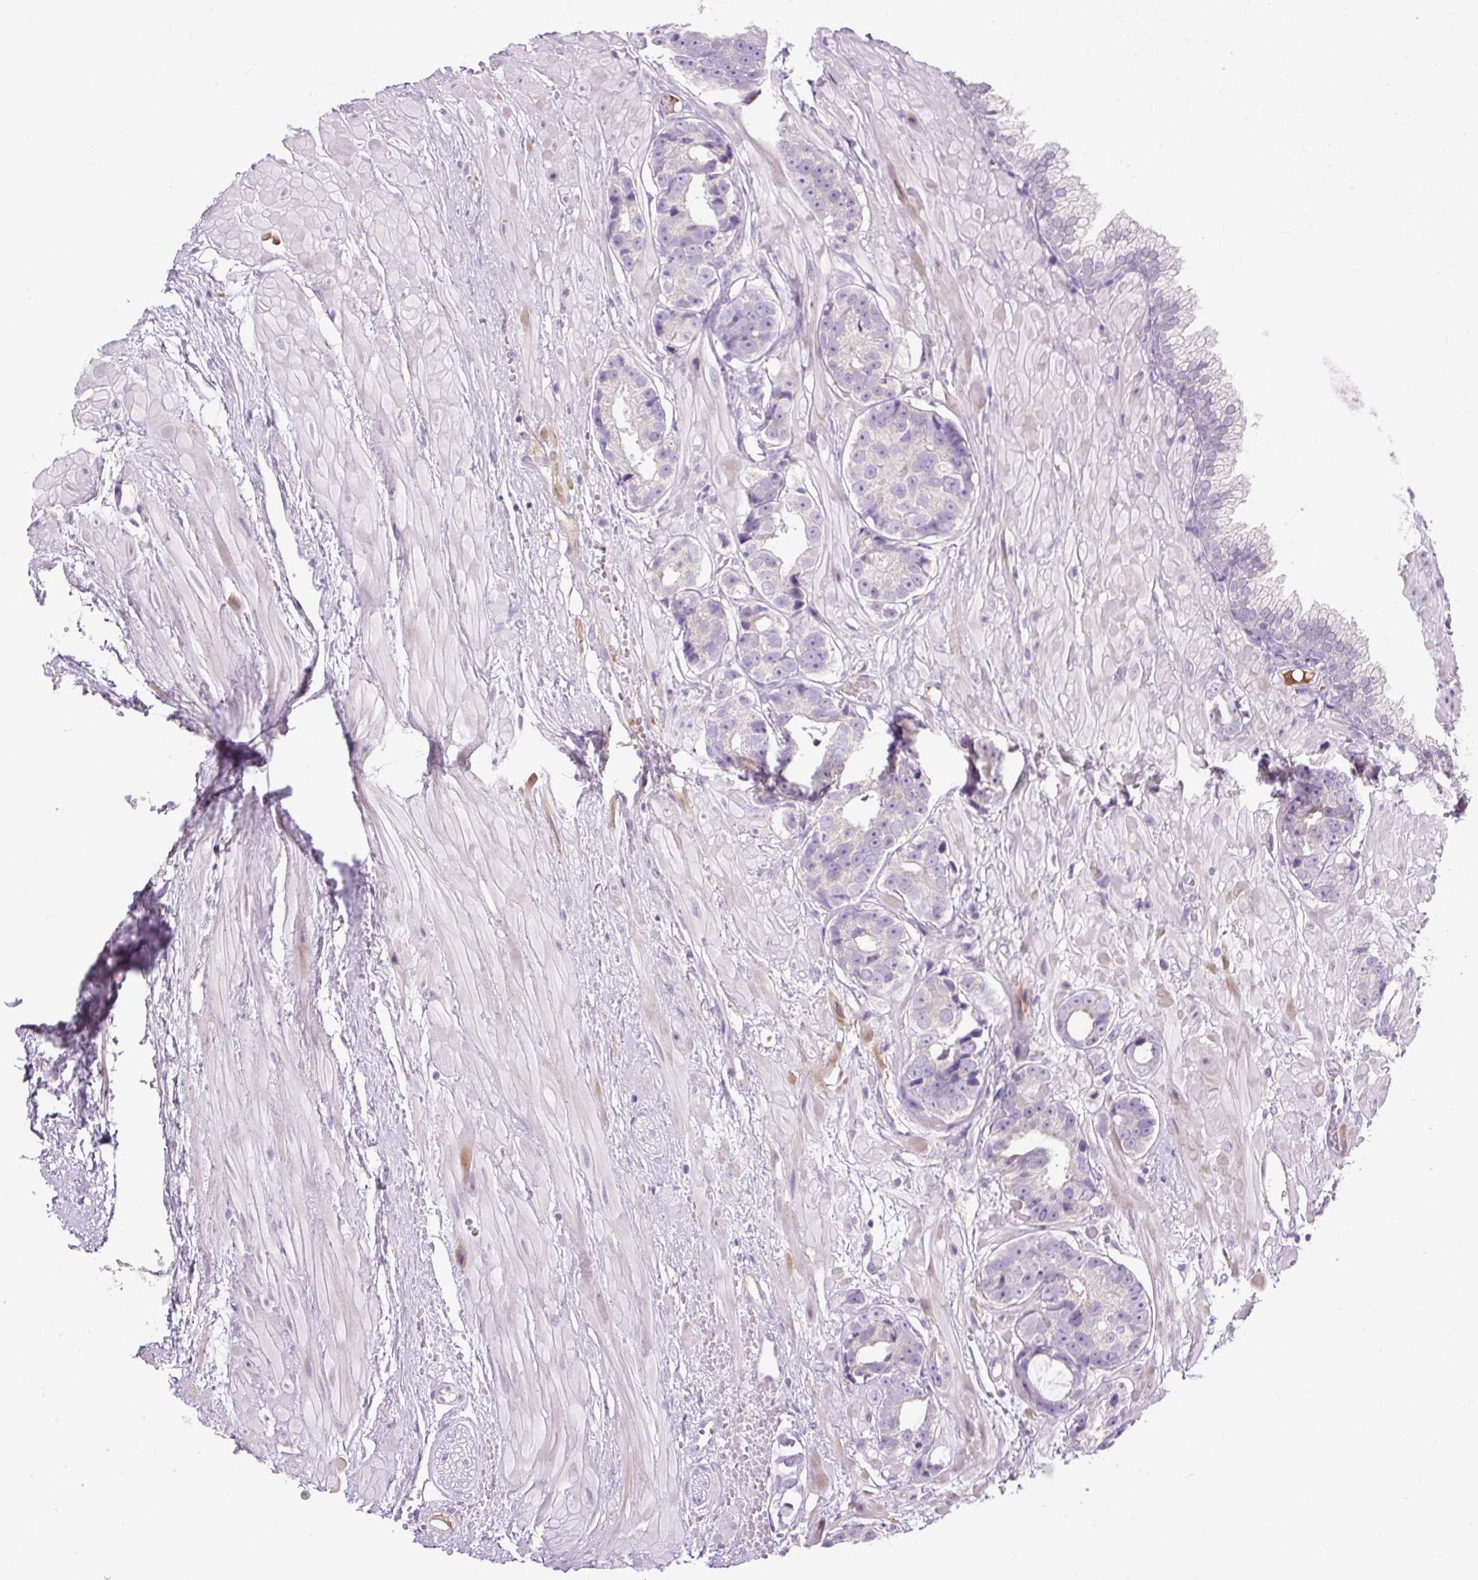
{"staining": {"intensity": "negative", "quantity": "none", "location": "none"}, "tissue": "prostate cancer", "cell_type": "Tumor cells", "image_type": "cancer", "snomed": [{"axis": "morphology", "description": "Adenocarcinoma, High grade"}, {"axis": "topography", "description": "Prostate"}], "caption": "This histopathology image is of prostate high-grade adenocarcinoma stained with immunohistochemistry to label a protein in brown with the nuclei are counter-stained blue. There is no staining in tumor cells. (DAB (3,3'-diaminobenzidine) IHC, high magnification).", "gene": "ARRDC2", "patient": {"sex": "male", "age": 71}}